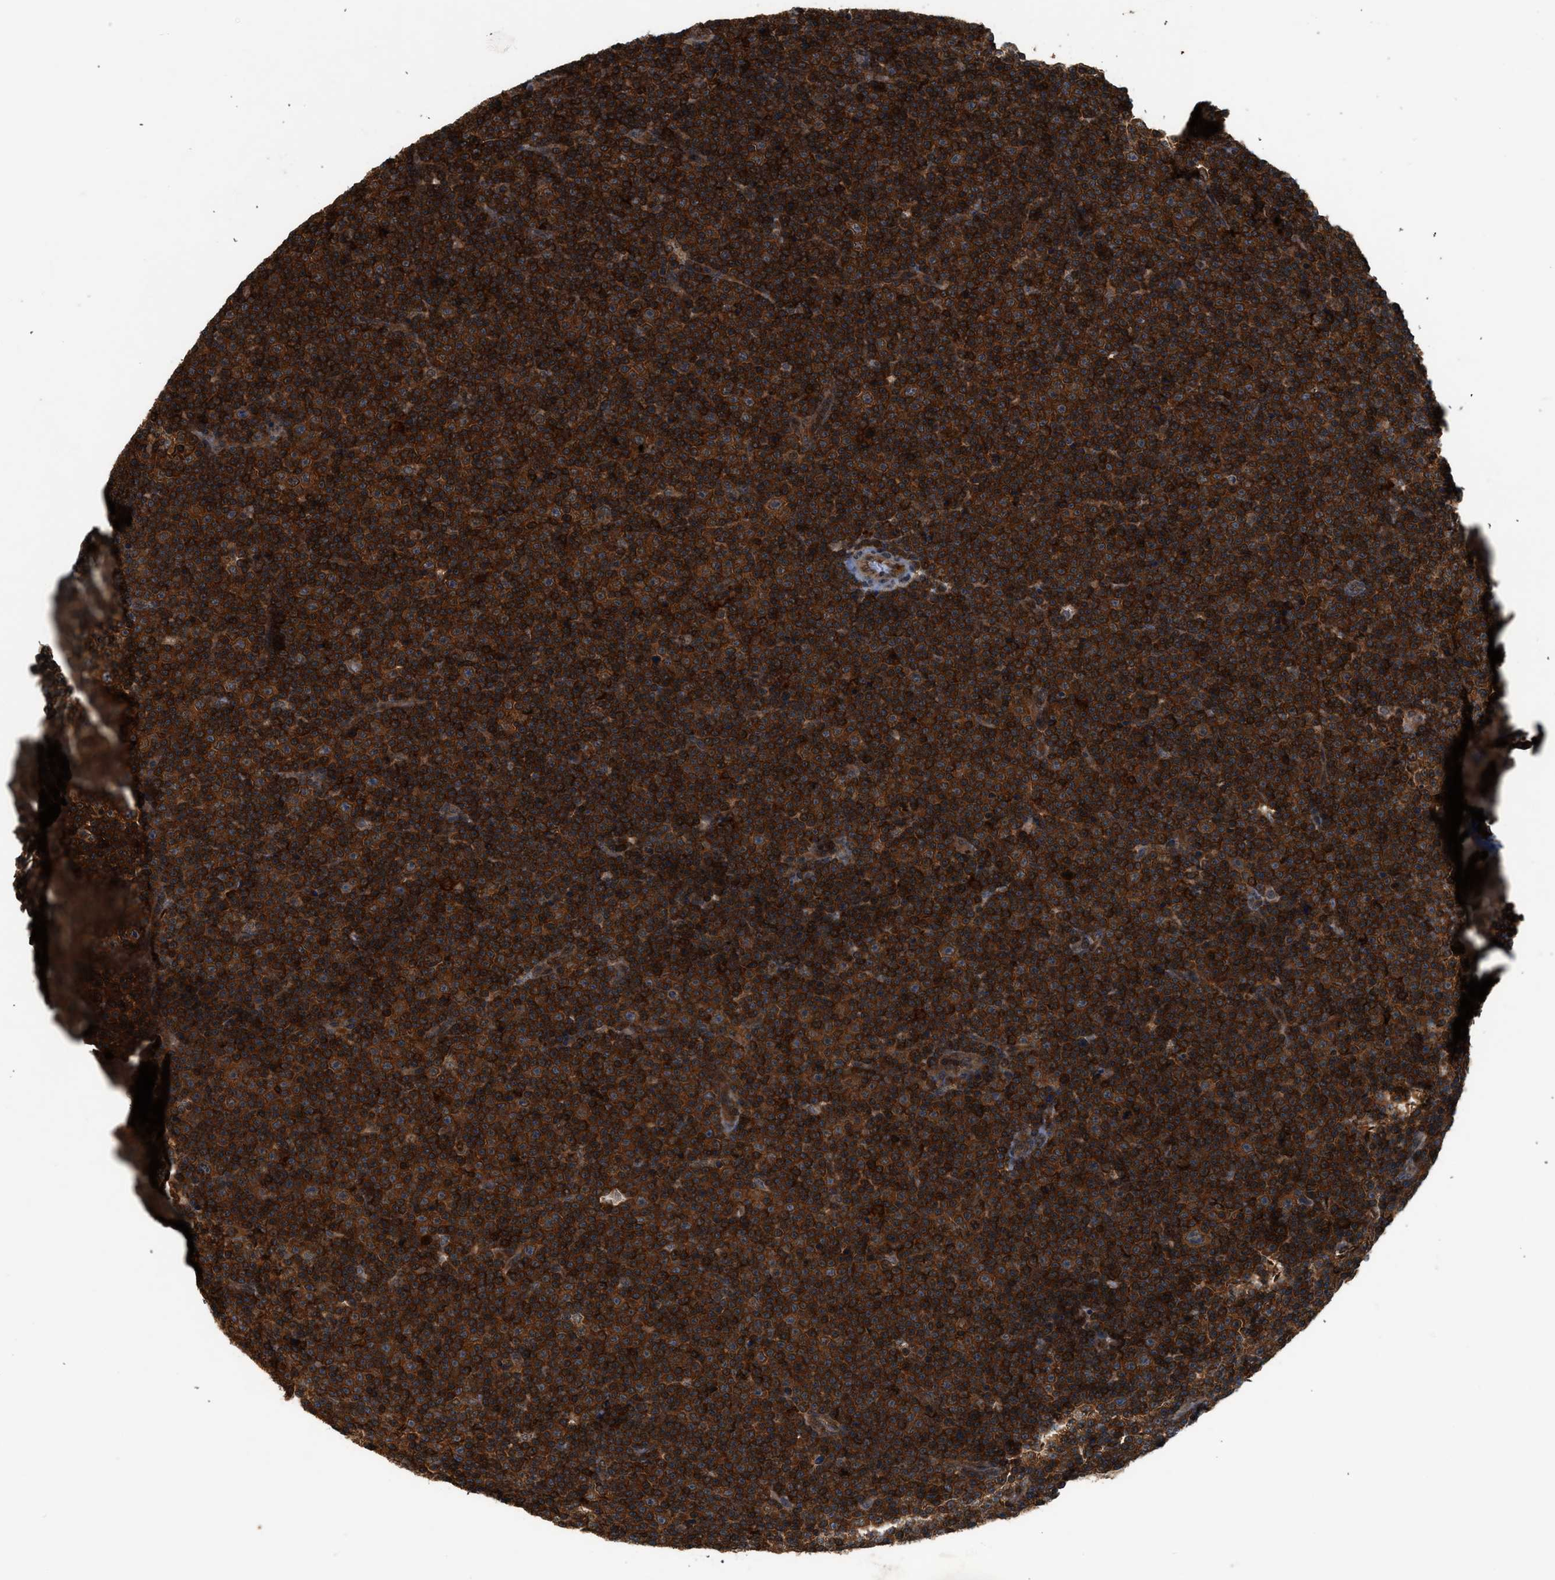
{"staining": {"intensity": "strong", "quantity": ">75%", "location": "cytoplasmic/membranous"}, "tissue": "lymphoma", "cell_type": "Tumor cells", "image_type": "cancer", "snomed": [{"axis": "morphology", "description": "Malignant lymphoma, non-Hodgkin's type, Low grade"}, {"axis": "topography", "description": "Lymph node"}], "caption": "Protein expression analysis of human lymphoma reveals strong cytoplasmic/membranous staining in about >75% of tumor cells.", "gene": "OXSR1", "patient": {"sex": "female", "age": 67}}